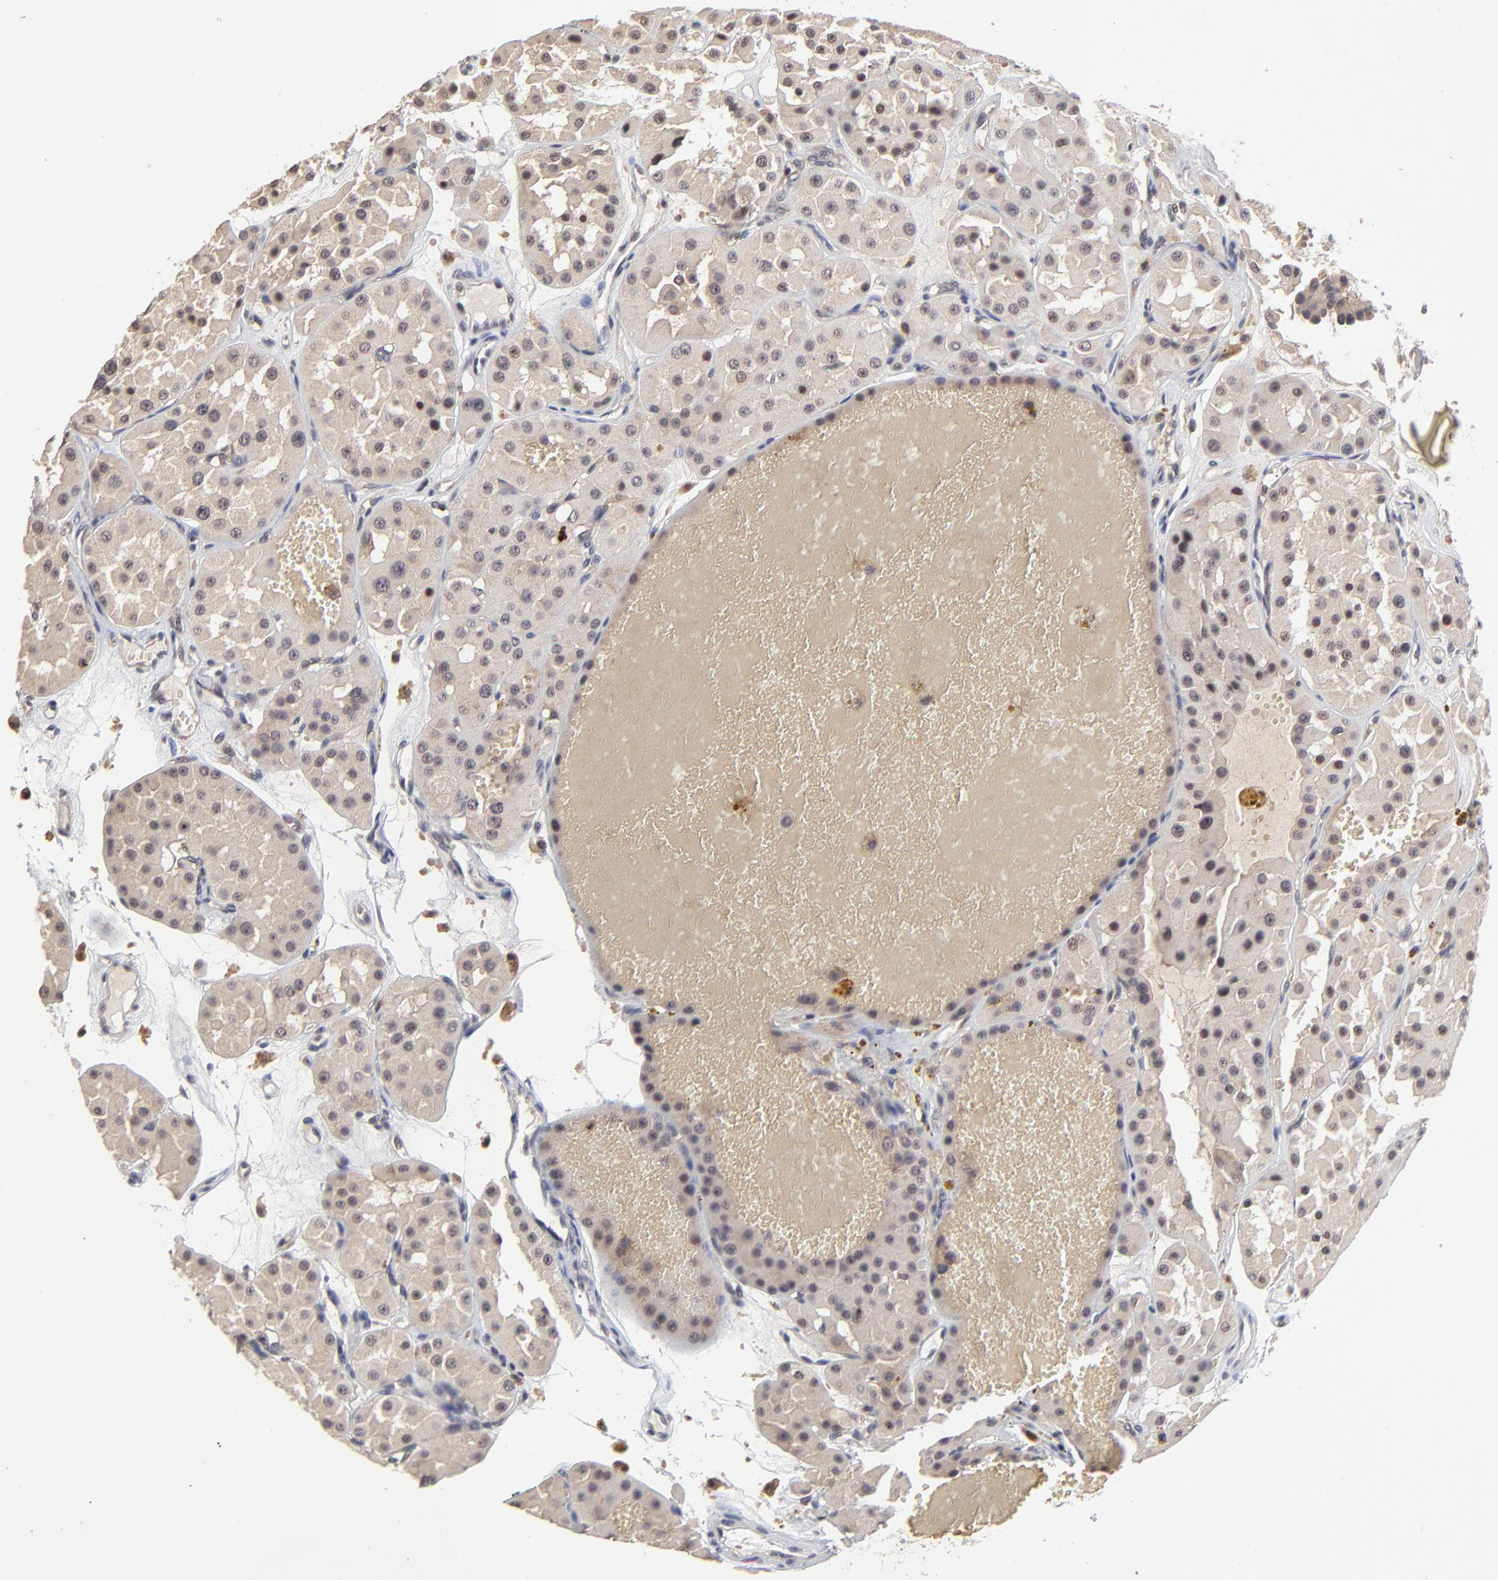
{"staining": {"intensity": "weak", "quantity": "25%-75%", "location": "cytoplasmic/membranous"}, "tissue": "renal cancer", "cell_type": "Tumor cells", "image_type": "cancer", "snomed": [{"axis": "morphology", "description": "Adenocarcinoma, uncertain malignant potential"}, {"axis": "topography", "description": "Kidney"}], "caption": "Renal cancer (adenocarcinoma,  uncertain malignant potential) stained for a protein (brown) reveals weak cytoplasmic/membranous positive expression in approximately 25%-75% of tumor cells.", "gene": "FRMD8", "patient": {"sex": "male", "age": 63}}